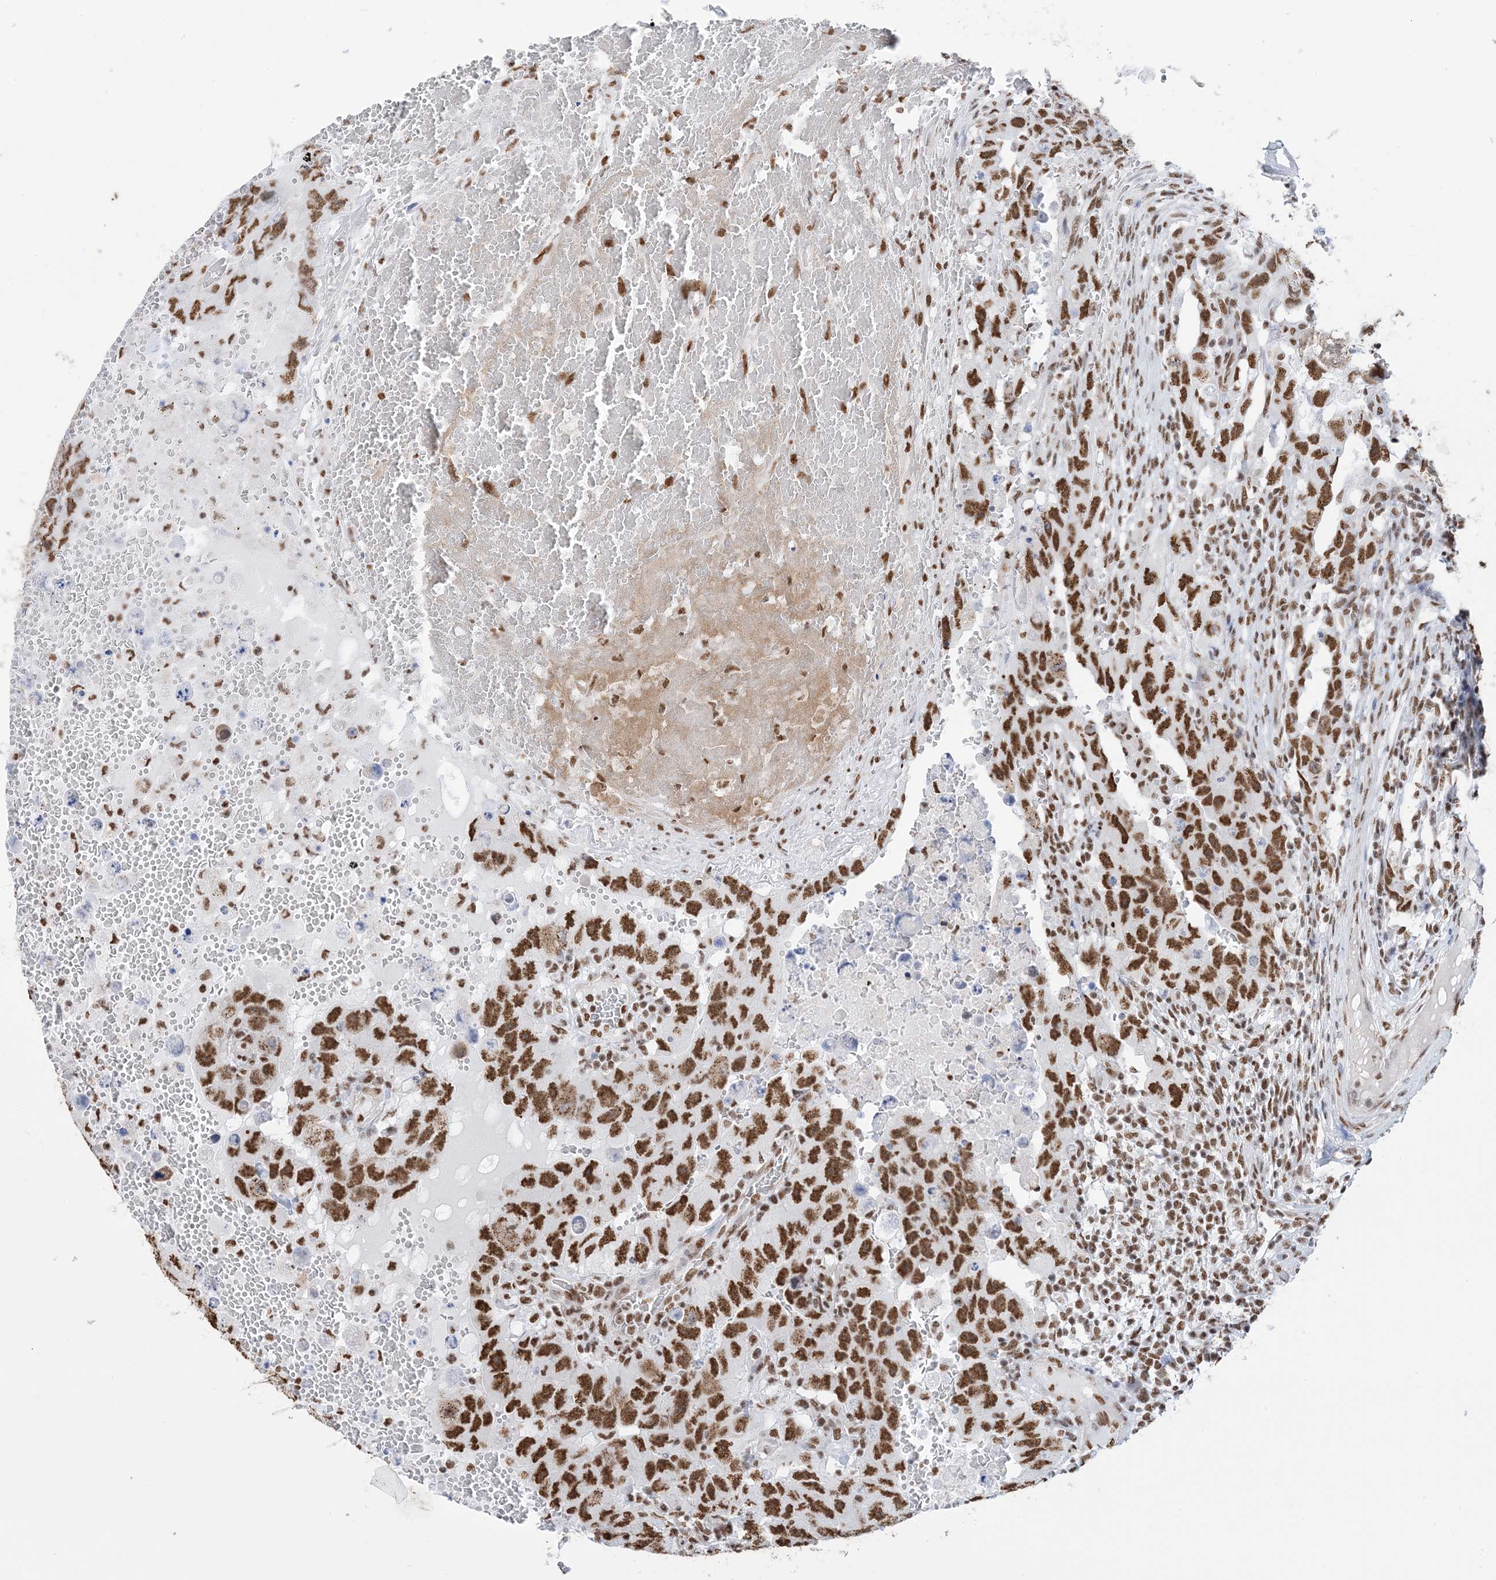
{"staining": {"intensity": "strong", "quantity": ">75%", "location": "nuclear"}, "tissue": "testis cancer", "cell_type": "Tumor cells", "image_type": "cancer", "snomed": [{"axis": "morphology", "description": "Carcinoma, Embryonal, NOS"}, {"axis": "topography", "description": "Testis"}], "caption": "Testis cancer stained with a brown dye exhibits strong nuclear positive expression in about >75% of tumor cells.", "gene": "ZNF792", "patient": {"sex": "male", "age": 26}}